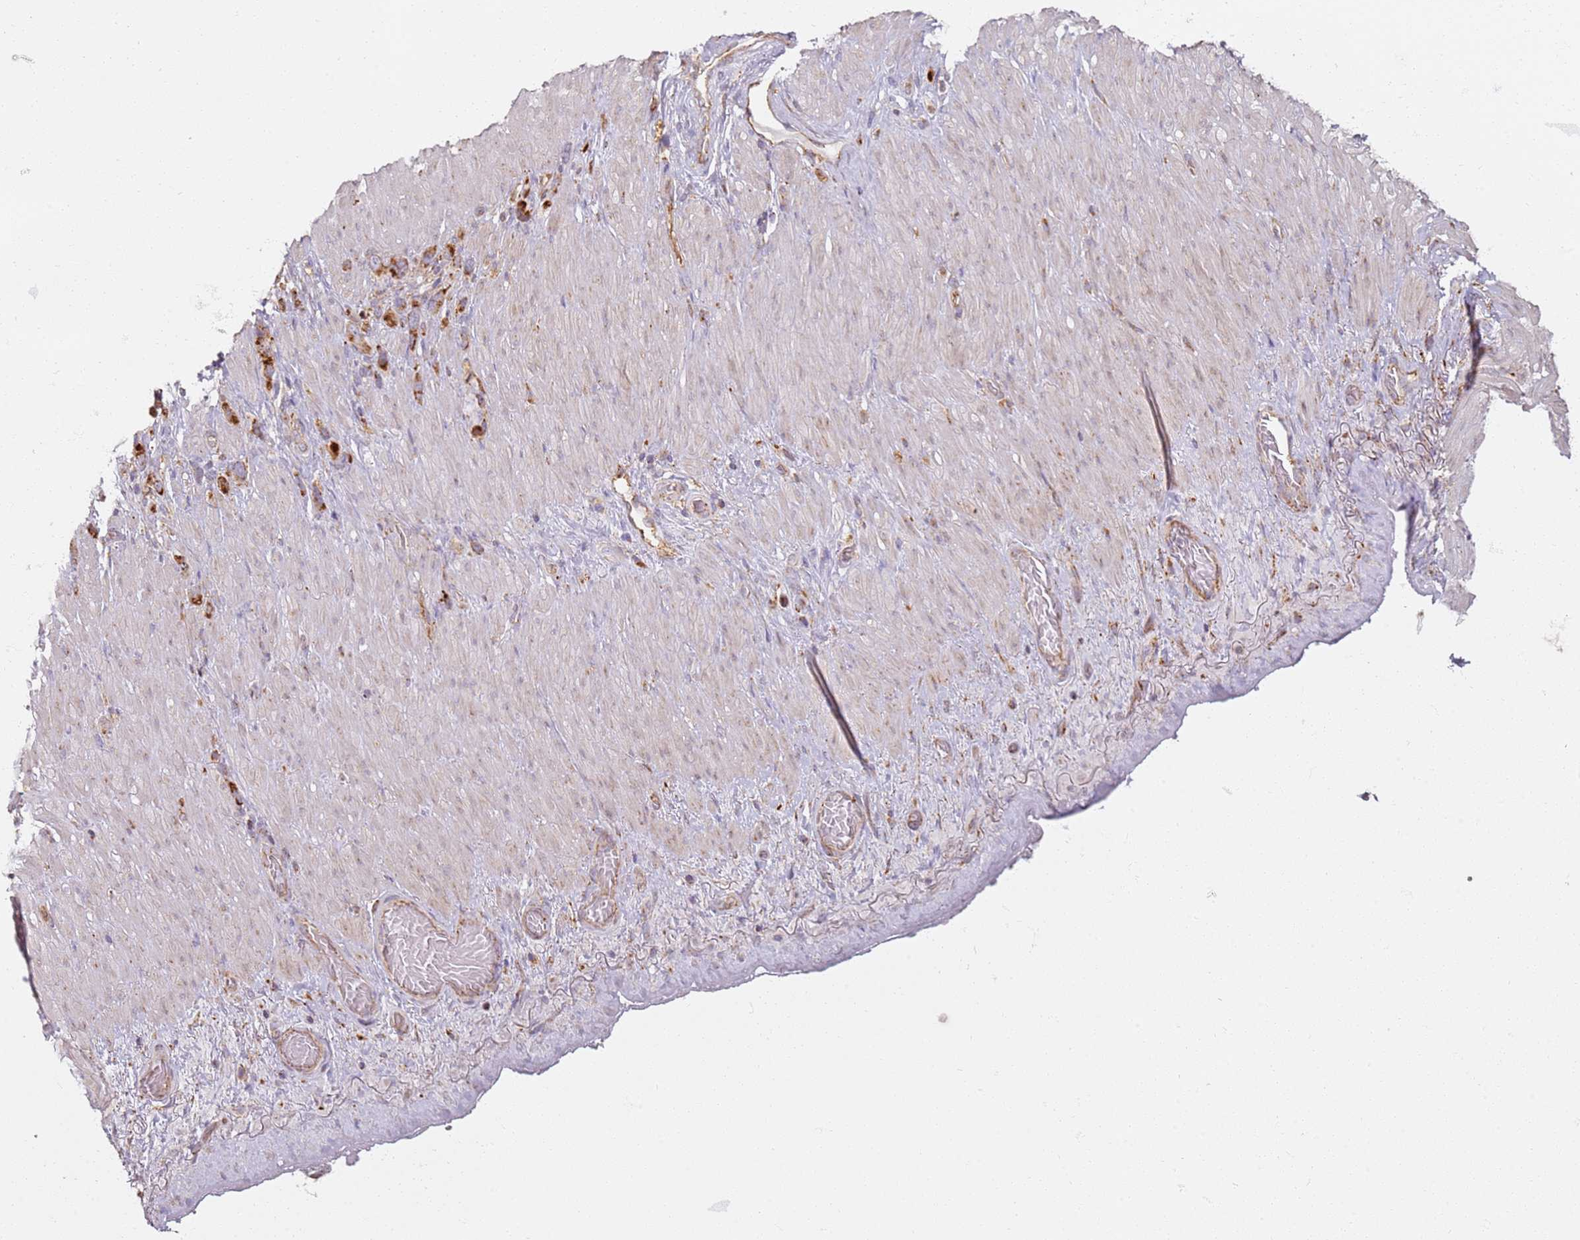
{"staining": {"intensity": "strong", "quantity": ">75%", "location": "cytoplasmic/membranous"}, "tissue": "stomach cancer", "cell_type": "Tumor cells", "image_type": "cancer", "snomed": [{"axis": "morphology", "description": "Adenocarcinoma, NOS"}, {"axis": "topography", "description": "Stomach"}], "caption": "A high amount of strong cytoplasmic/membranous expression is appreciated in approximately >75% of tumor cells in stomach cancer (adenocarcinoma) tissue.", "gene": "PROKR2", "patient": {"sex": "female", "age": 65}}